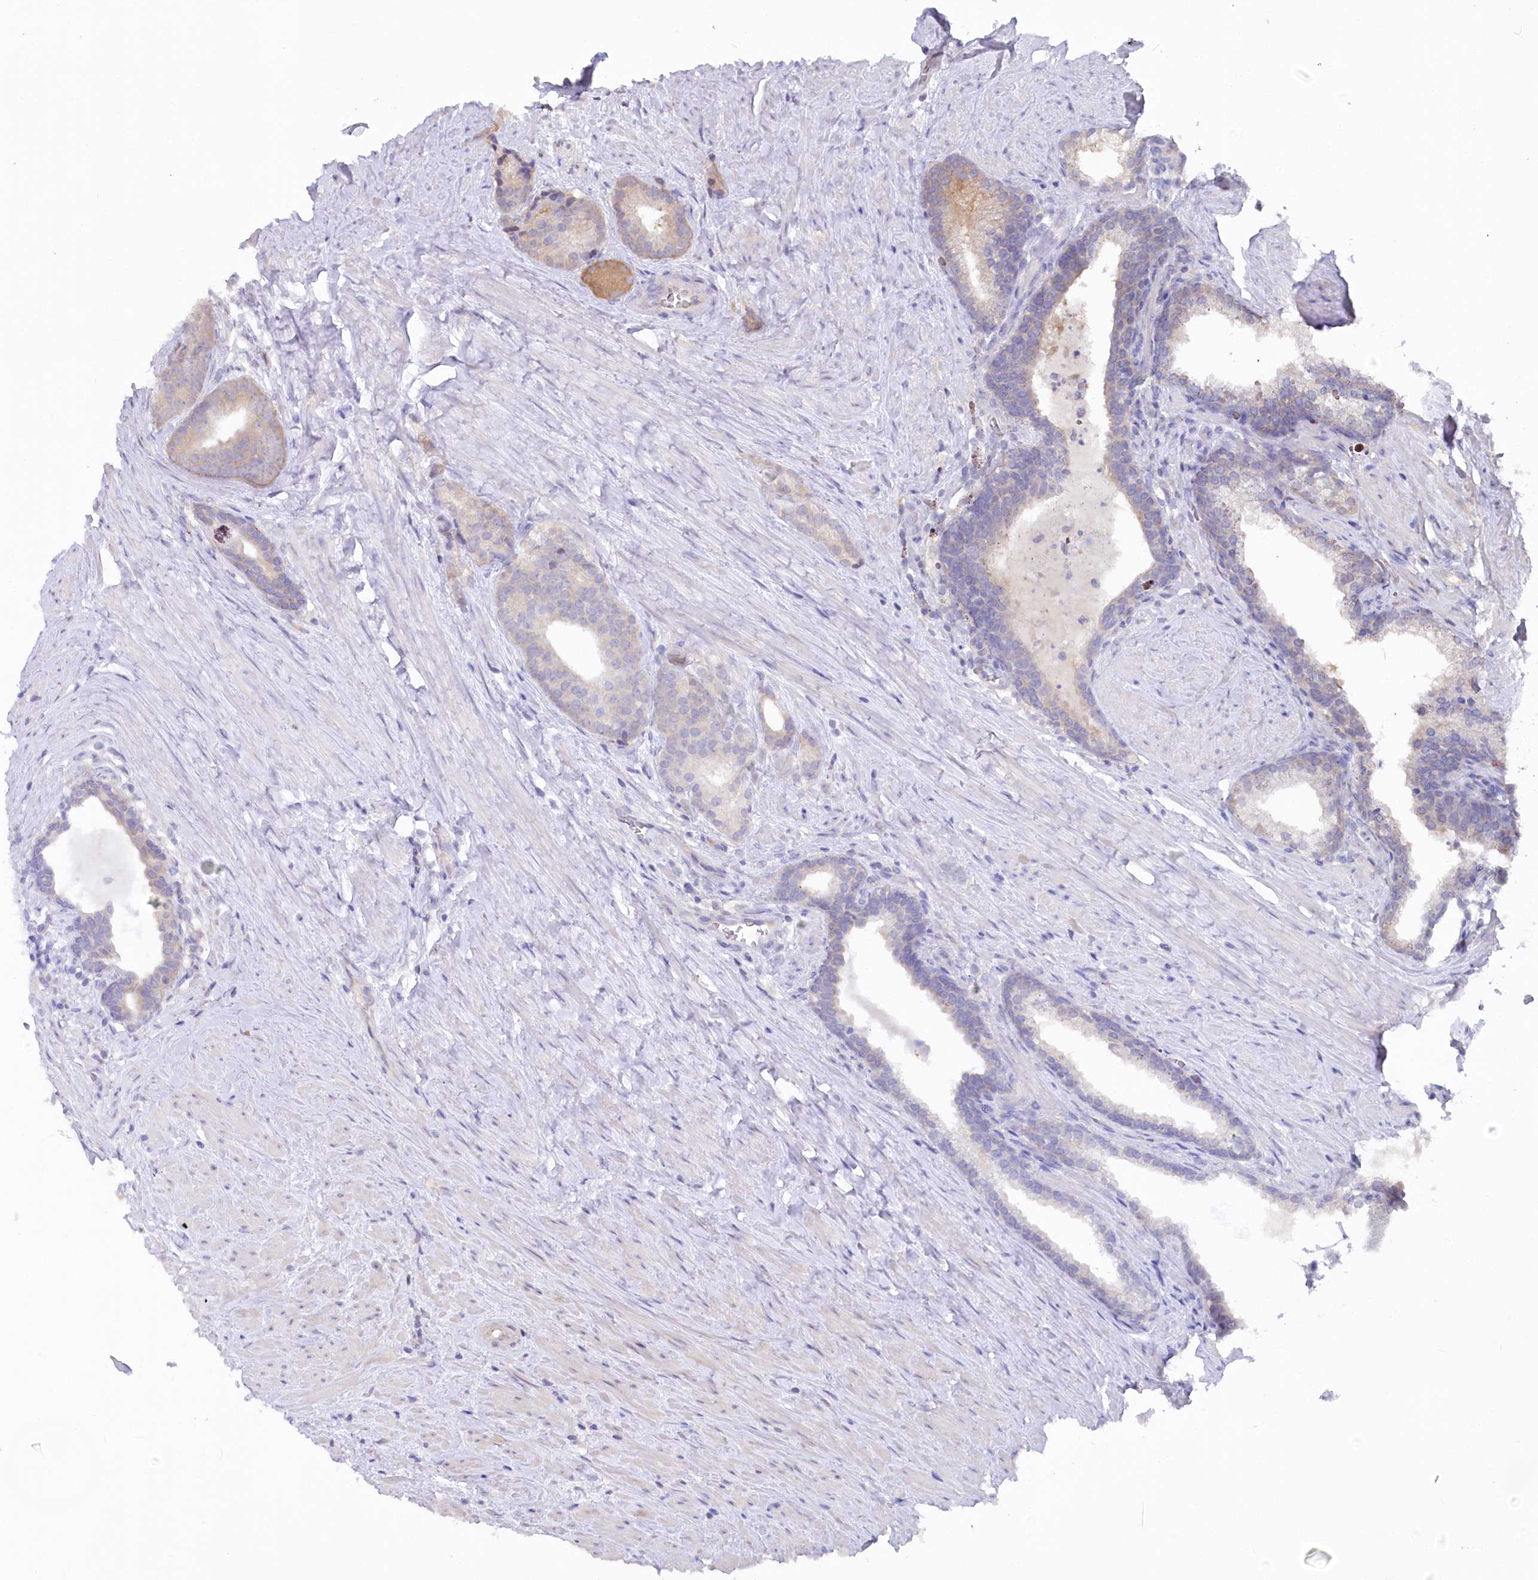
{"staining": {"intensity": "weak", "quantity": "<25%", "location": "cytoplasmic/membranous"}, "tissue": "prostate cancer", "cell_type": "Tumor cells", "image_type": "cancer", "snomed": [{"axis": "morphology", "description": "Adenocarcinoma, Low grade"}, {"axis": "topography", "description": "Prostate"}], "caption": "The image demonstrates no significant positivity in tumor cells of low-grade adenocarcinoma (prostate).", "gene": "PSMA1", "patient": {"sex": "male", "age": 71}}